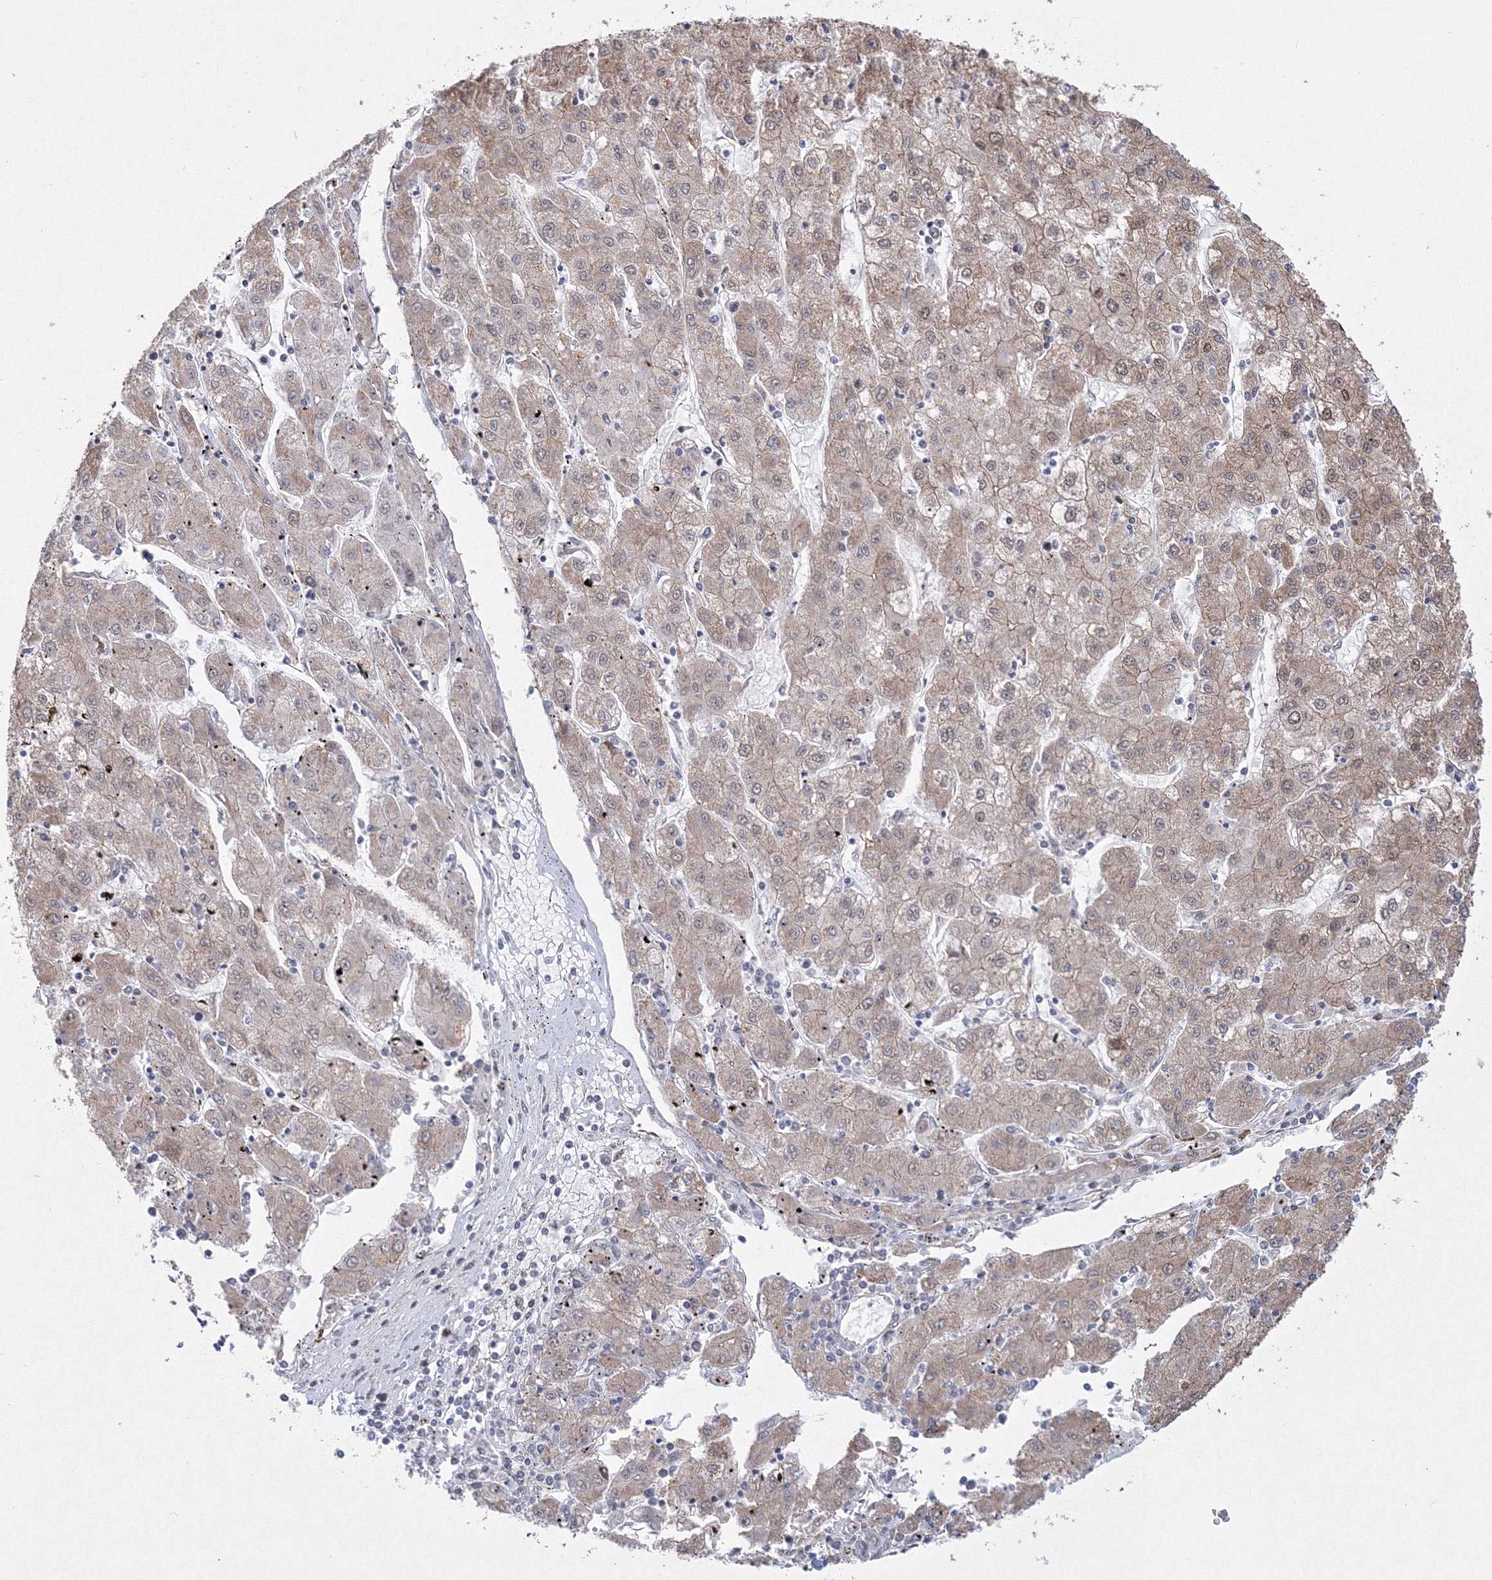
{"staining": {"intensity": "weak", "quantity": "25%-75%", "location": "cytoplasmic/membranous"}, "tissue": "liver cancer", "cell_type": "Tumor cells", "image_type": "cancer", "snomed": [{"axis": "morphology", "description": "Carcinoma, Hepatocellular, NOS"}, {"axis": "topography", "description": "Liver"}], "caption": "Hepatocellular carcinoma (liver) was stained to show a protein in brown. There is low levels of weak cytoplasmic/membranous staining in about 25%-75% of tumor cells.", "gene": "EFCAB12", "patient": {"sex": "male", "age": 72}}